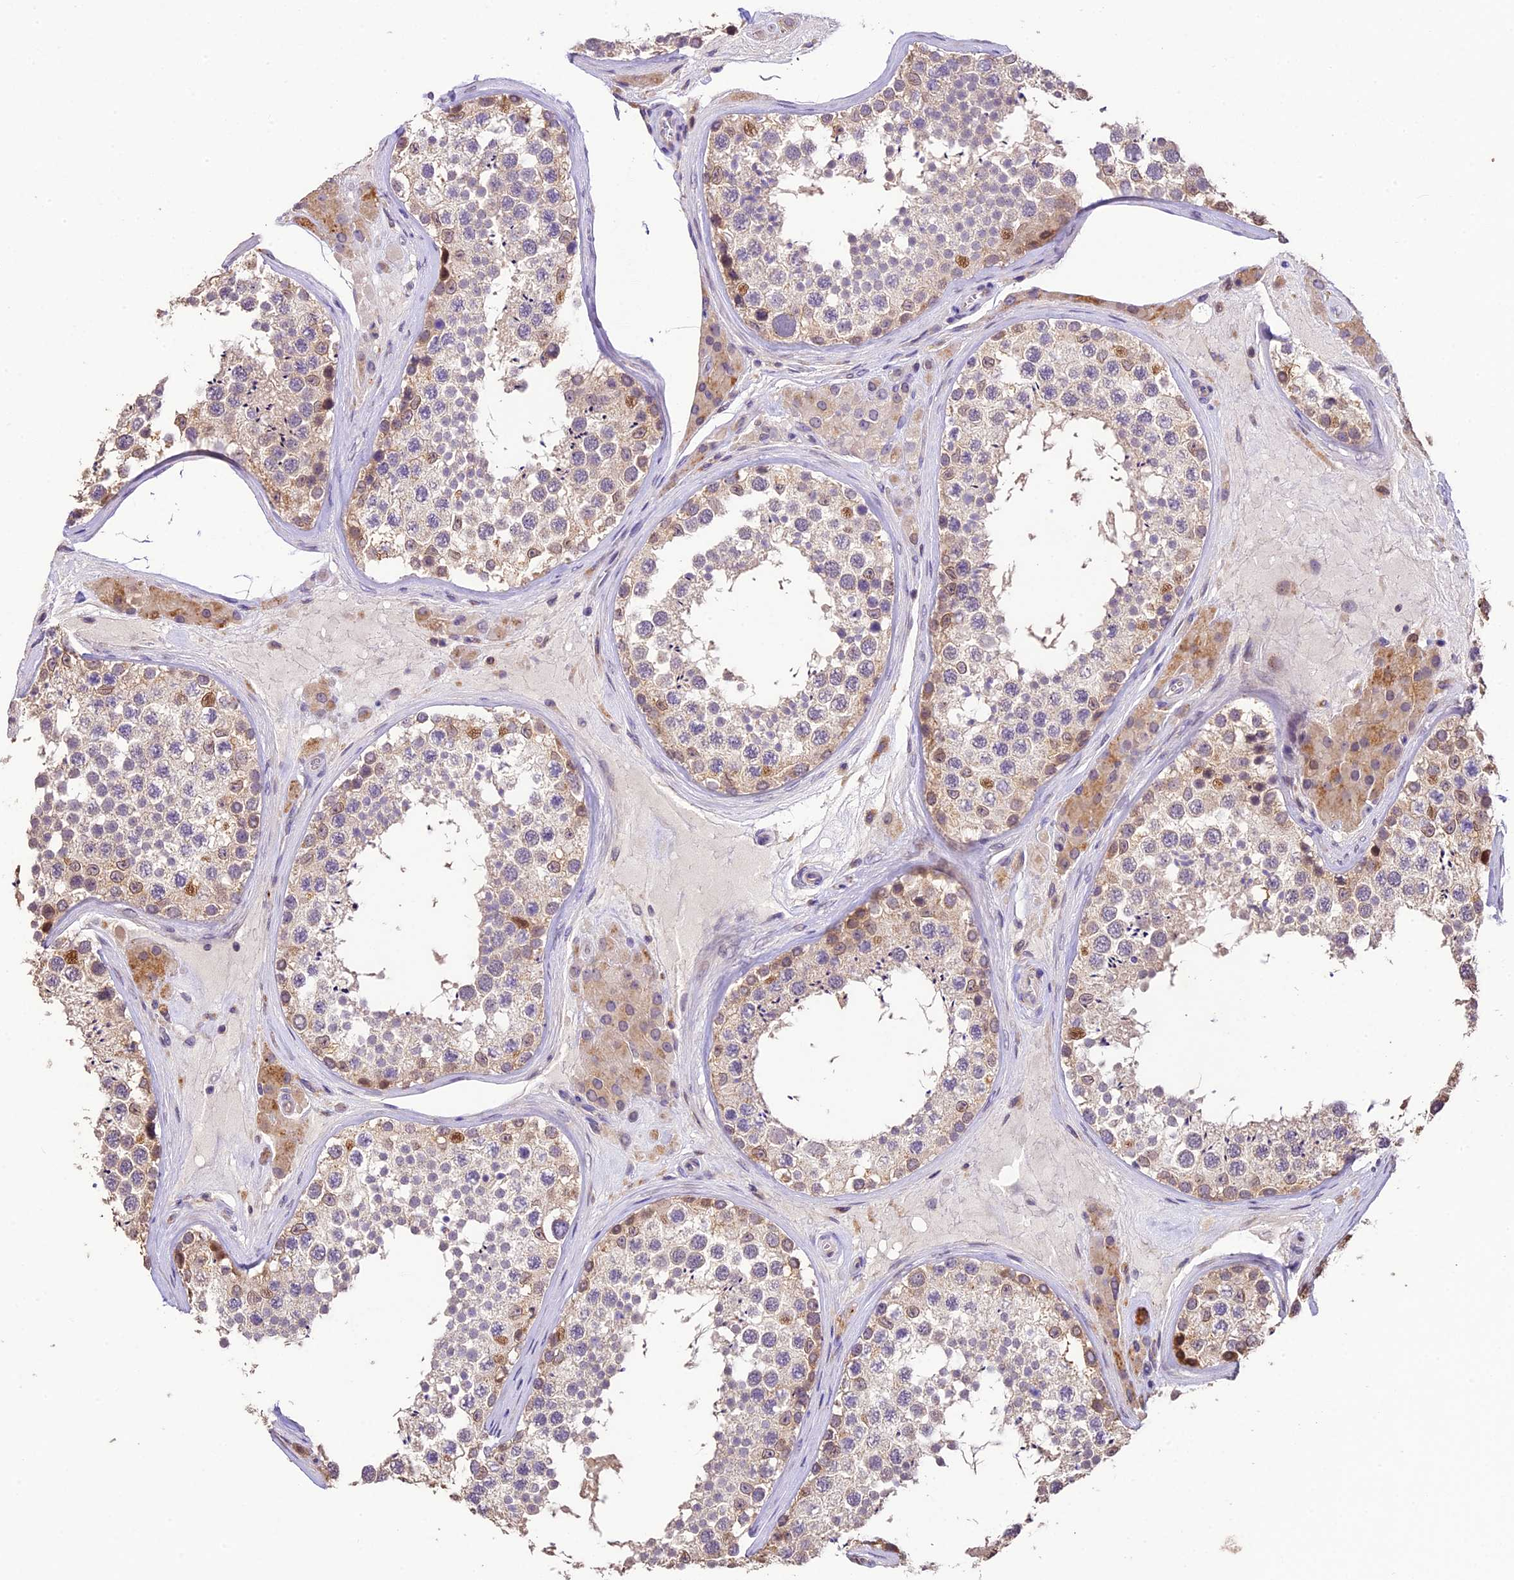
{"staining": {"intensity": "moderate", "quantity": "<25%", "location": "cytoplasmic/membranous,nuclear"}, "tissue": "testis", "cell_type": "Cells in seminiferous ducts", "image_type": "normal", "snomed": [{"axis": "morphology", "description": "Normal tissue, NOS"}, {"axis": "topography", "description": "Testis"}], "caption": "Cells in seminiferous ducts reveal low levels of moderate cytoplasmic/membranous,nuclear positivity in about <25% of cells in normal testis. (DAB (3,3'-diaminobenzidine) IHC, brown staining for protein, blue staining for nuclei).", "gene": "DGKH", "patient": {"sex": "male", "age": 46}}